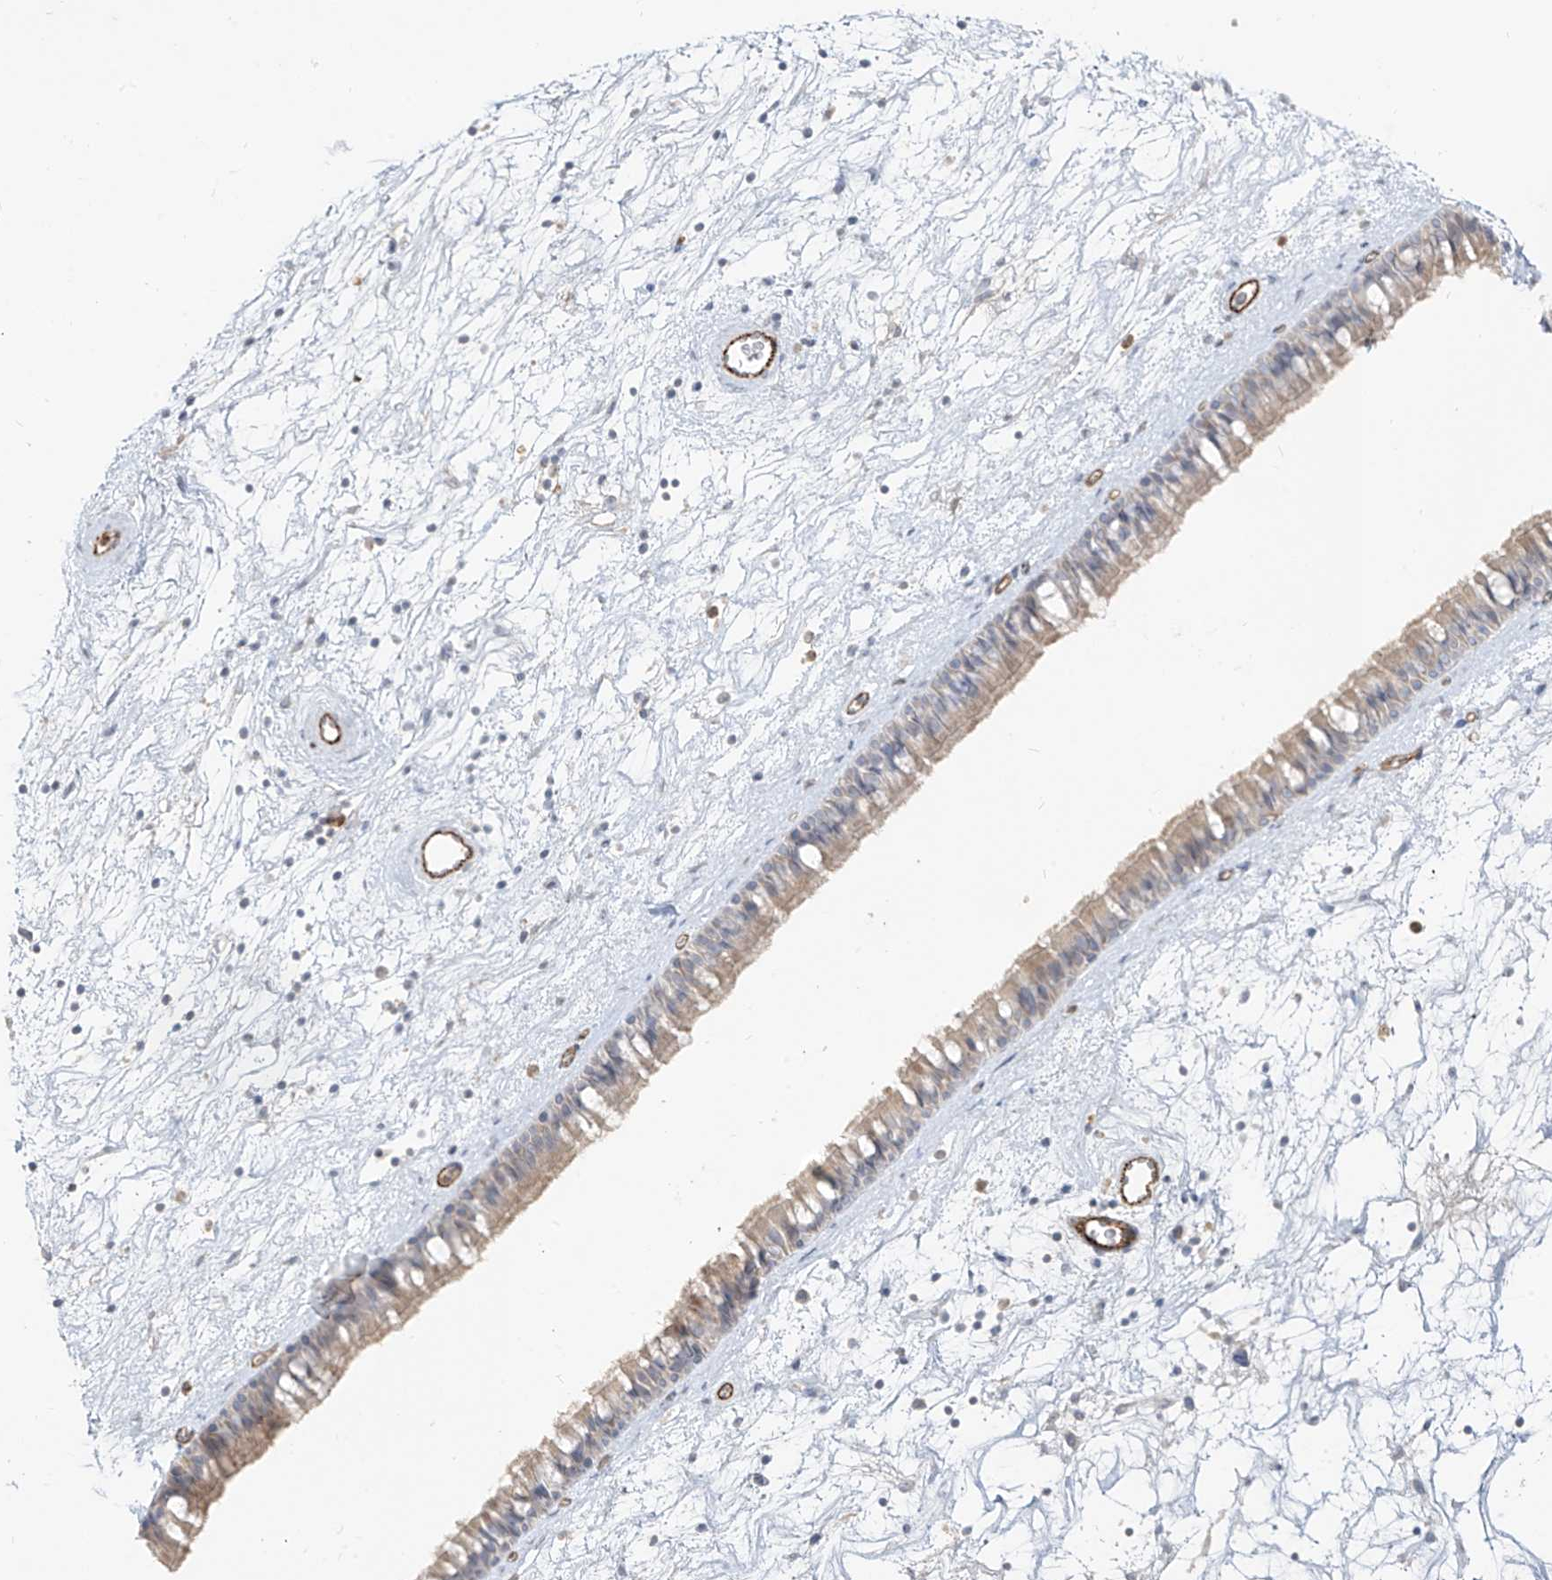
{"staining": {"intensity": "weak", "quantity": "25%-75%", "location": "cytoplasmic/membranous"}, "tissue": "nasopharynx", "cell_type": "Respiratory epithelial cells", "image_type": "normal", "snomed": [{"axis": "morphology", "description": "Normal tissue, NOS"}, {"axis": "topography", "description": "Nasopharynx"}], "caption": "This micrograph shows immunohistochemistry (IHC) staining of normal nasopharynx, with low weak cytoplasmic/membranous staining in about 25%-75% of respiratory epithelial cells.", "gene": "C2orf42", "patient": {"sex": "male", "age": 64}}